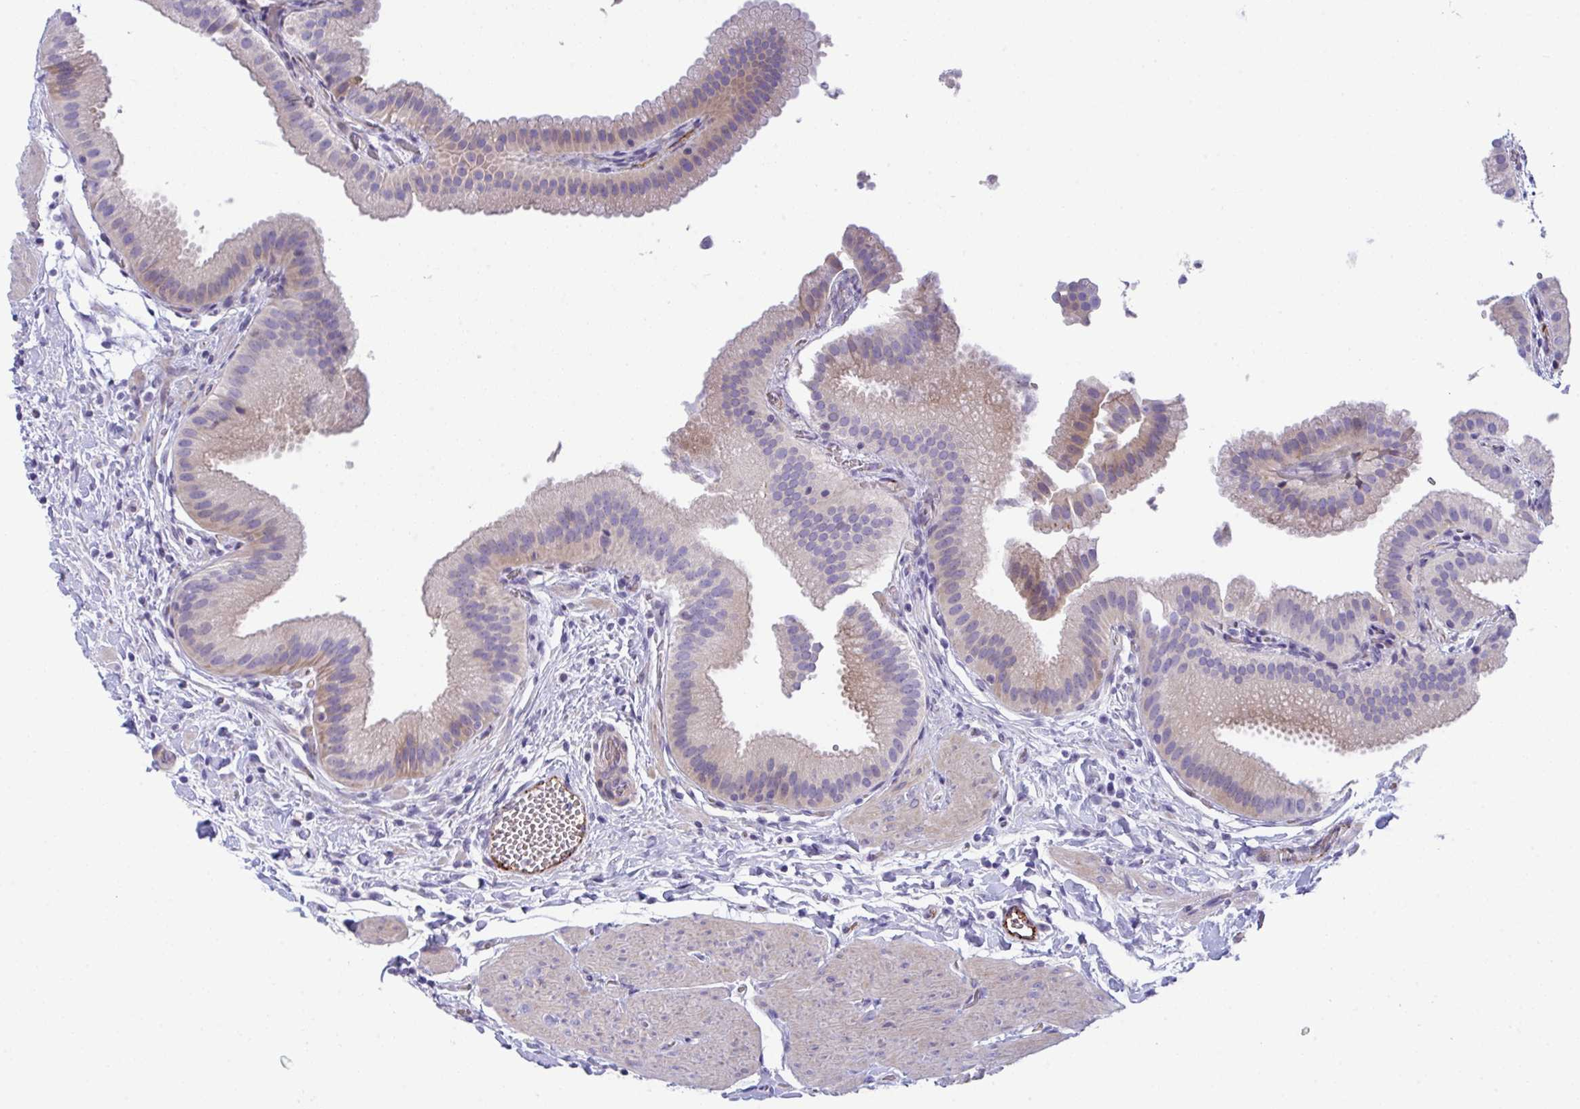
{"staining": {"intensity": "weak", "quantity": "<25%", "location": "cytoplasmic/membranous"}, "tissue": "gallbladder", "cell_type": "Glandular cells", "image_type": "normal", "snomed": [{"axis": "morphology", "description": "Normal tissue, NOS"}, {"axis": "topography", "description": "Gallbladder"}], "caption": "Immunohistochemistry of benign human gallbladder demonstrates no positivity in glandular cells.", "gene": "TOR1AIP2", "patient": {"sex": "female", "age": 63}}